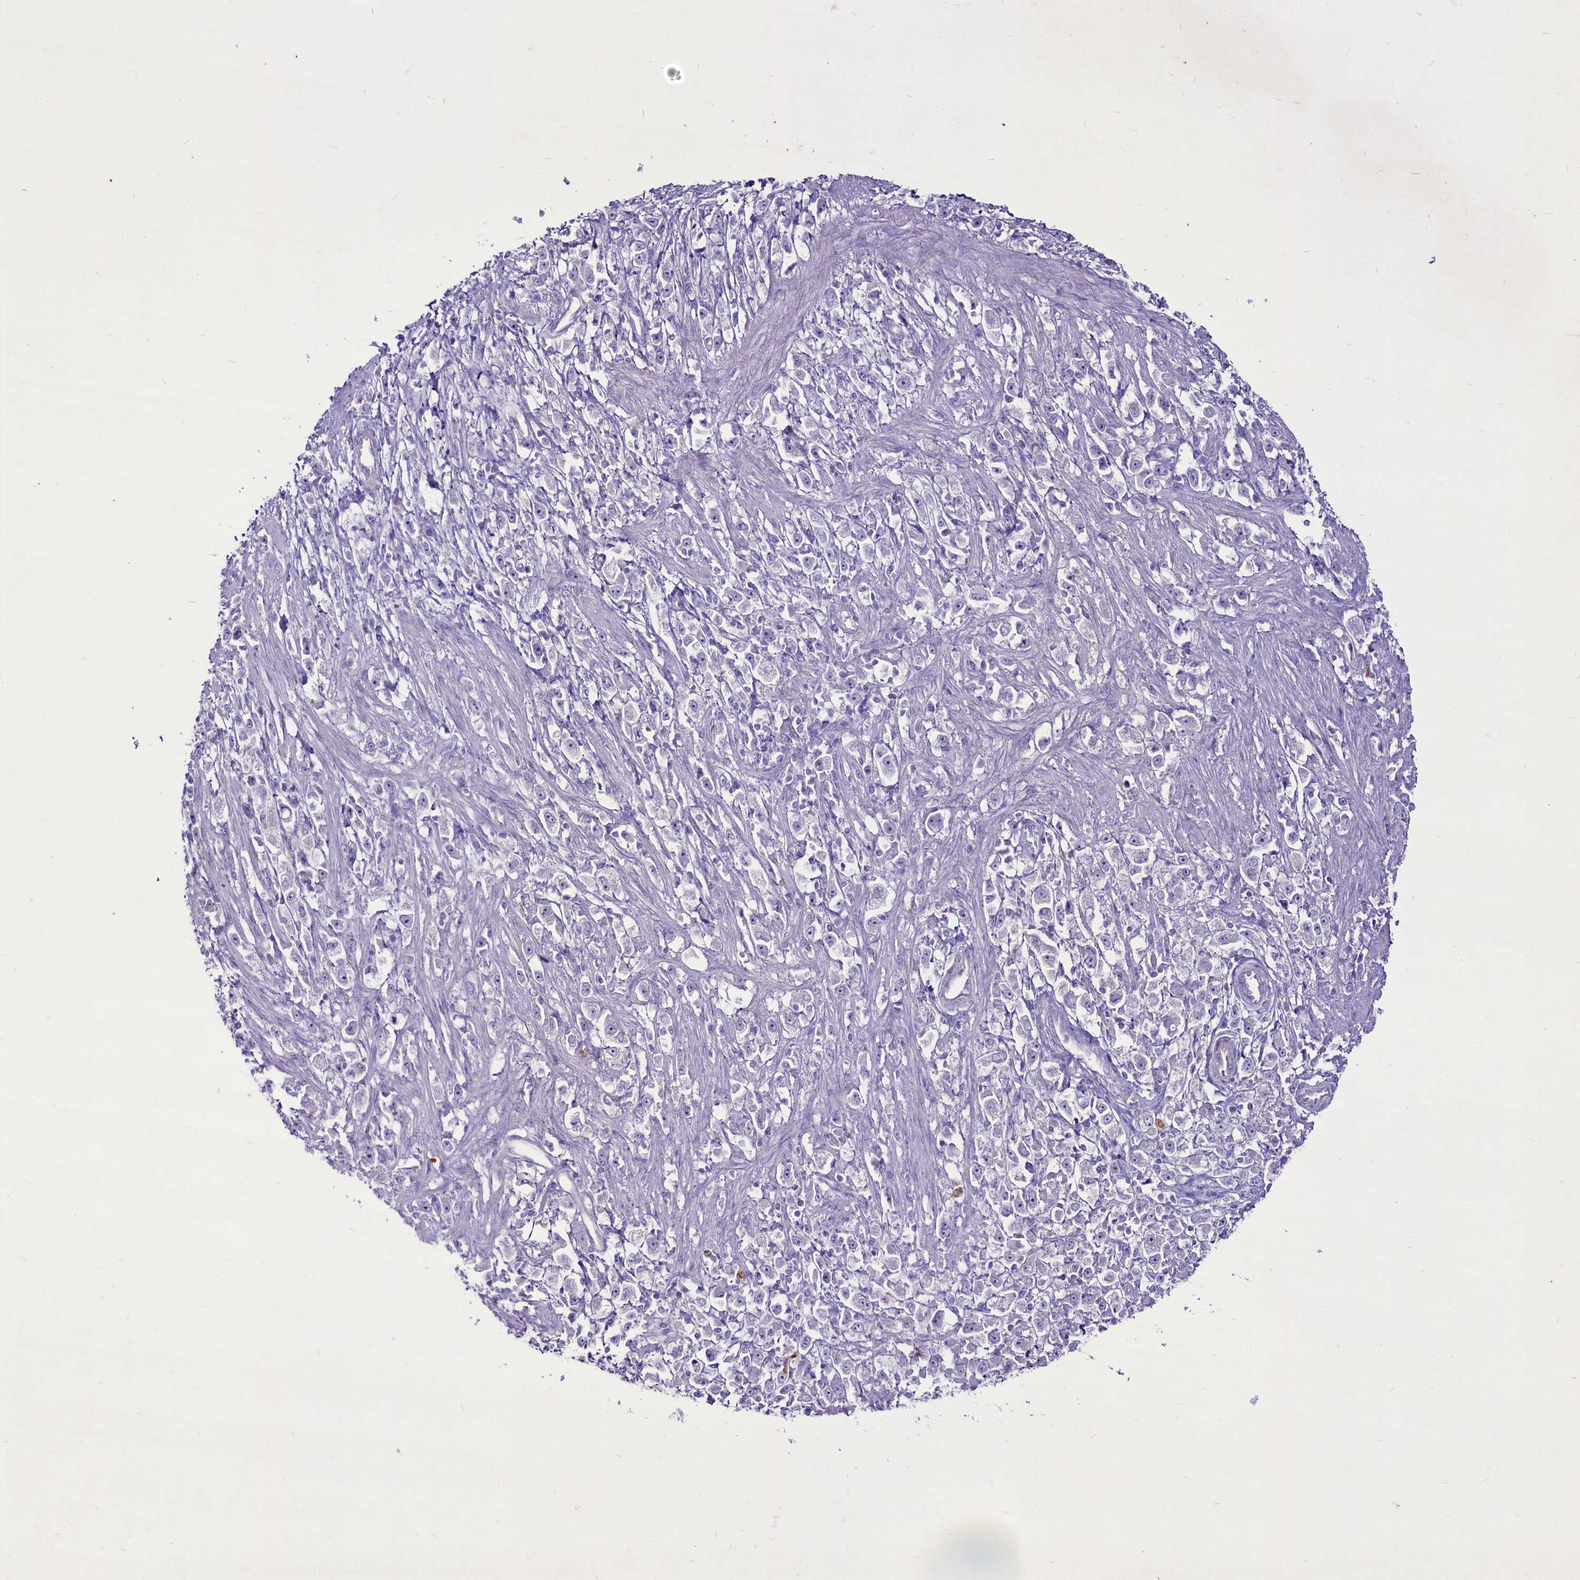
{"staining": {"intensity": "negative", "quantity": "none", "location": "none"}, "tissue": "stomach cancer", "cell_type": "Tumor cells", "image_type": "cancer", "snomed": [{"axis": "morphology", "description": "Adenocarcinoma, NOS"}, {"axis": "topography", "description": "Stomach"}], "caption": "Immunohistochemistry of human stomach cancer displays no positivity in tumor cells. (Brightfield microscopy of DAB (3,3'-diaminobenzidine) IHC at high magnification).", "gene": "FAM209B", "patient": {"sex": "female", "age": 59}}